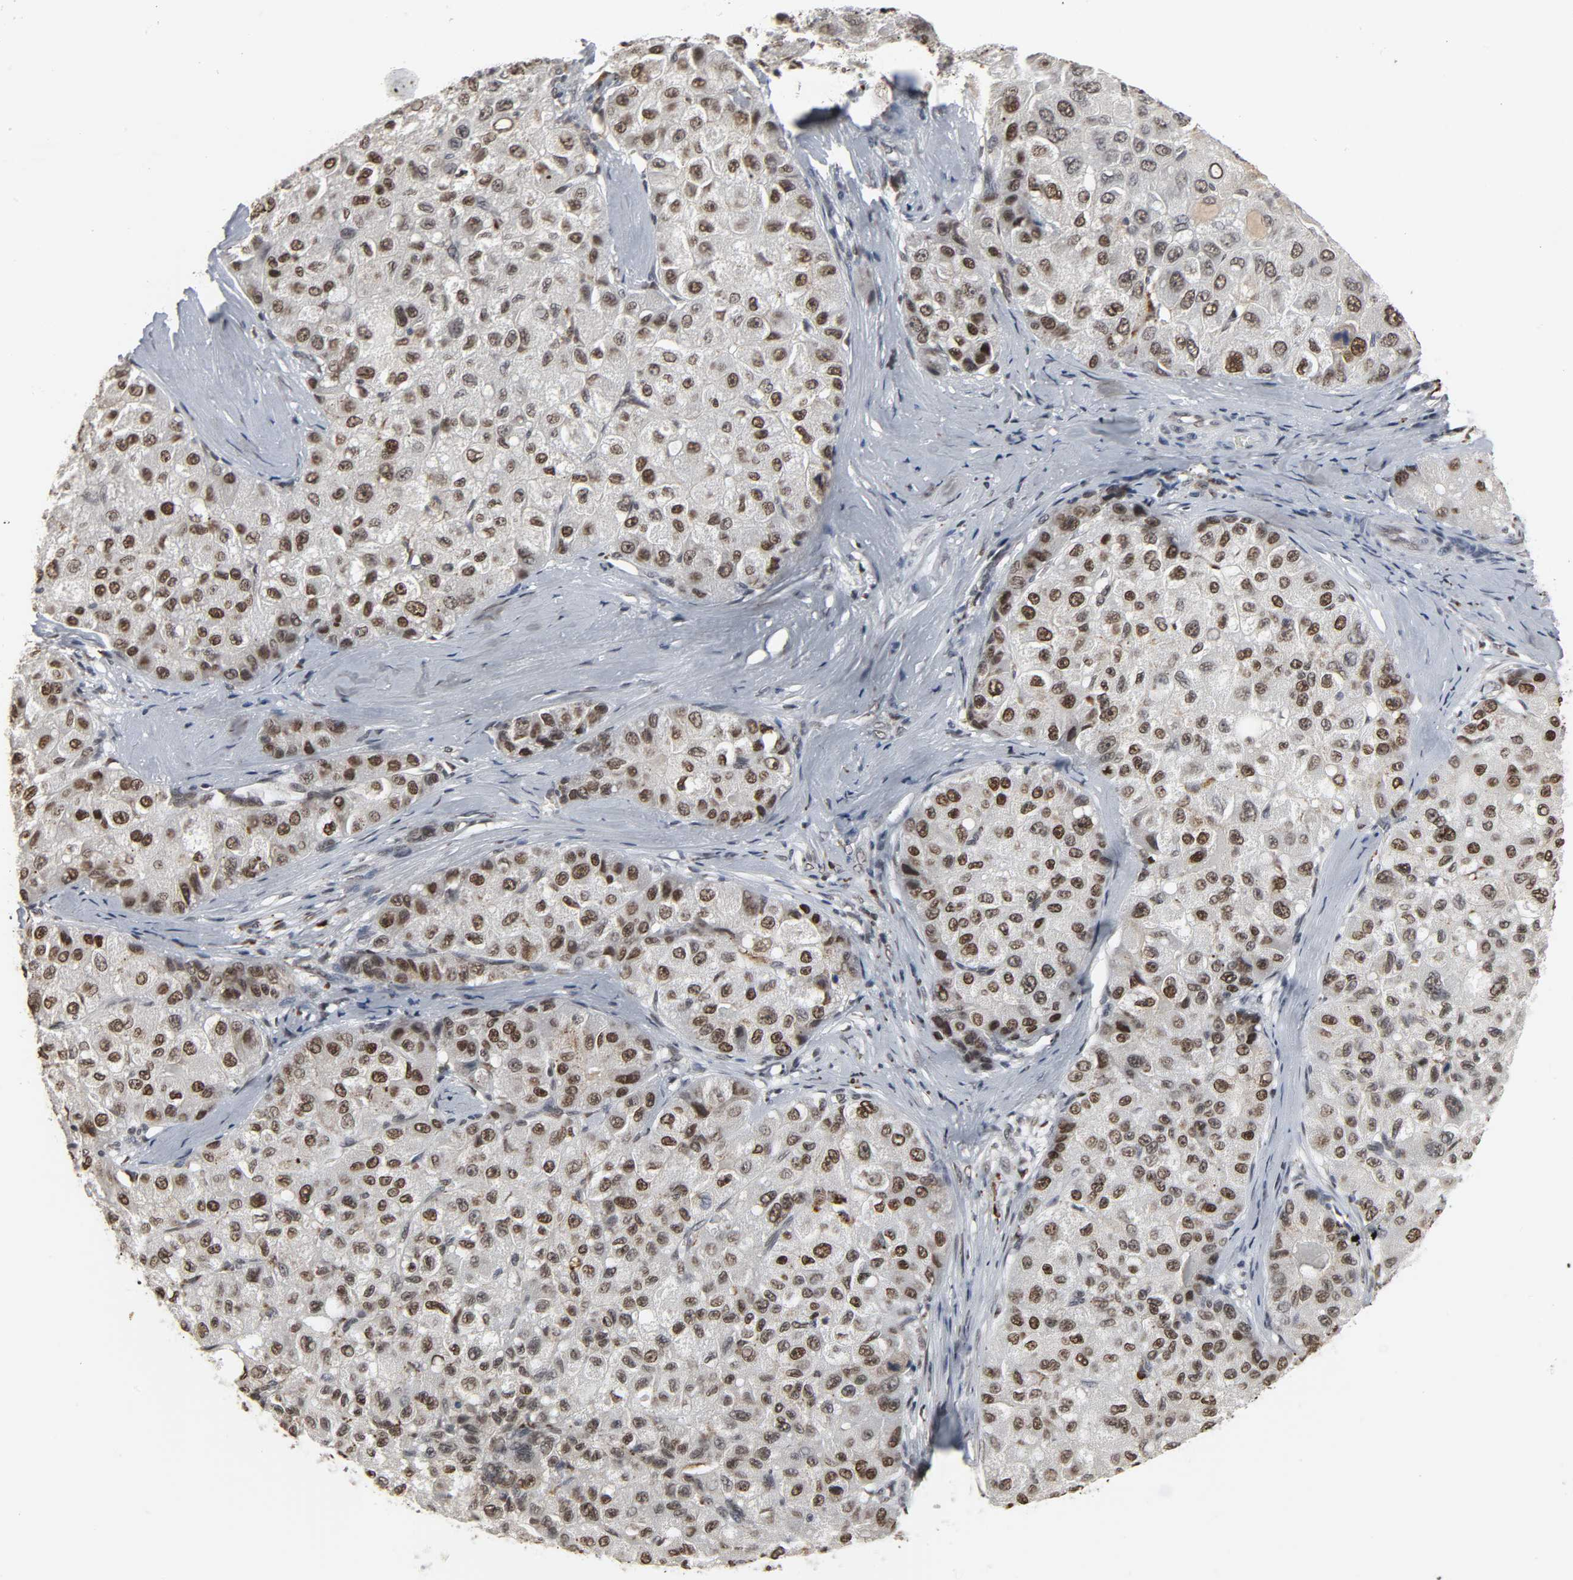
{"staining": {"intensity": "moderate", "quantity": ">75%", "location": "nuclear"}, "tissue": "liver cancer", "cell_type": "Tumor cells", "image_type": "cancer", "snomed": [{"axis": "morphology", "description": "Carcinoma, Hepatocellular, NOS"}, {"axis": "topography", "description": "Liver"}], "caption": "This micrograph demonstrates immunohistochemistry (IHC) staining of human liver cancer (hepatocellular carcinoma), with medium moderate nuclear positivity in about >75% of tumor cells.", "gene": "DAZAP1", "patient": {"sex": "male", "age": 80}}